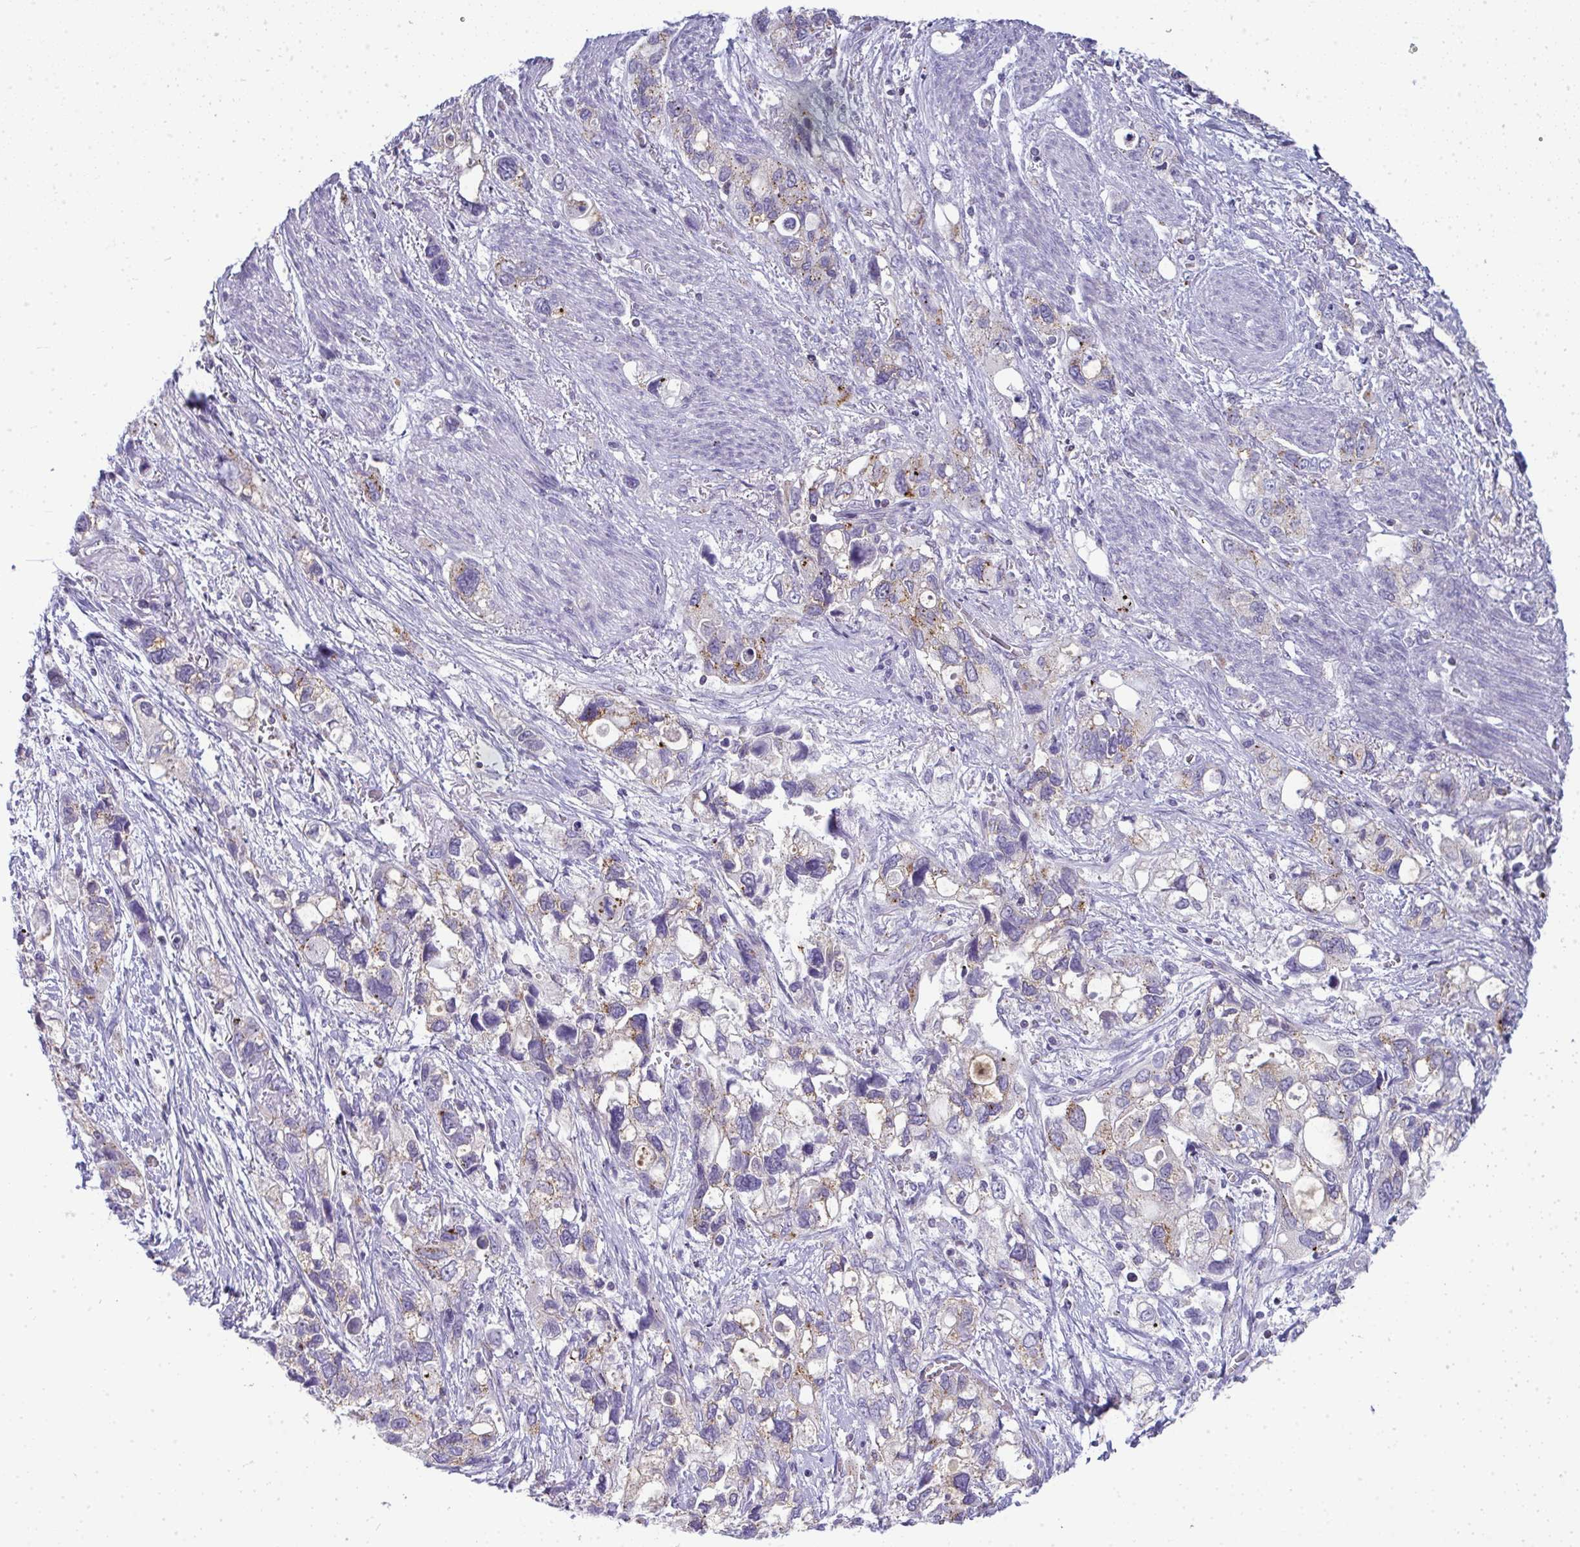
{"staining": {"intensity": "weak", "quantity": ">75%", "location": "cytoplasmic/membranous"}, "tissue": "stomach cancer", "cell_type": "Tumor cells", "image_type": "cancer", "snomed": [{"axis": "morphology", "description": "Adenocarcinoma, NOS"}, {"axis": "topography", "description": "Stomach, upper"}], "caption": "A brown stain highlights weak cytoplasmic/membranous expression of a protein in stomach cancer tumor cells.", "gene": "VPS4B", "patient": {"sex": "female", "age": 81}}